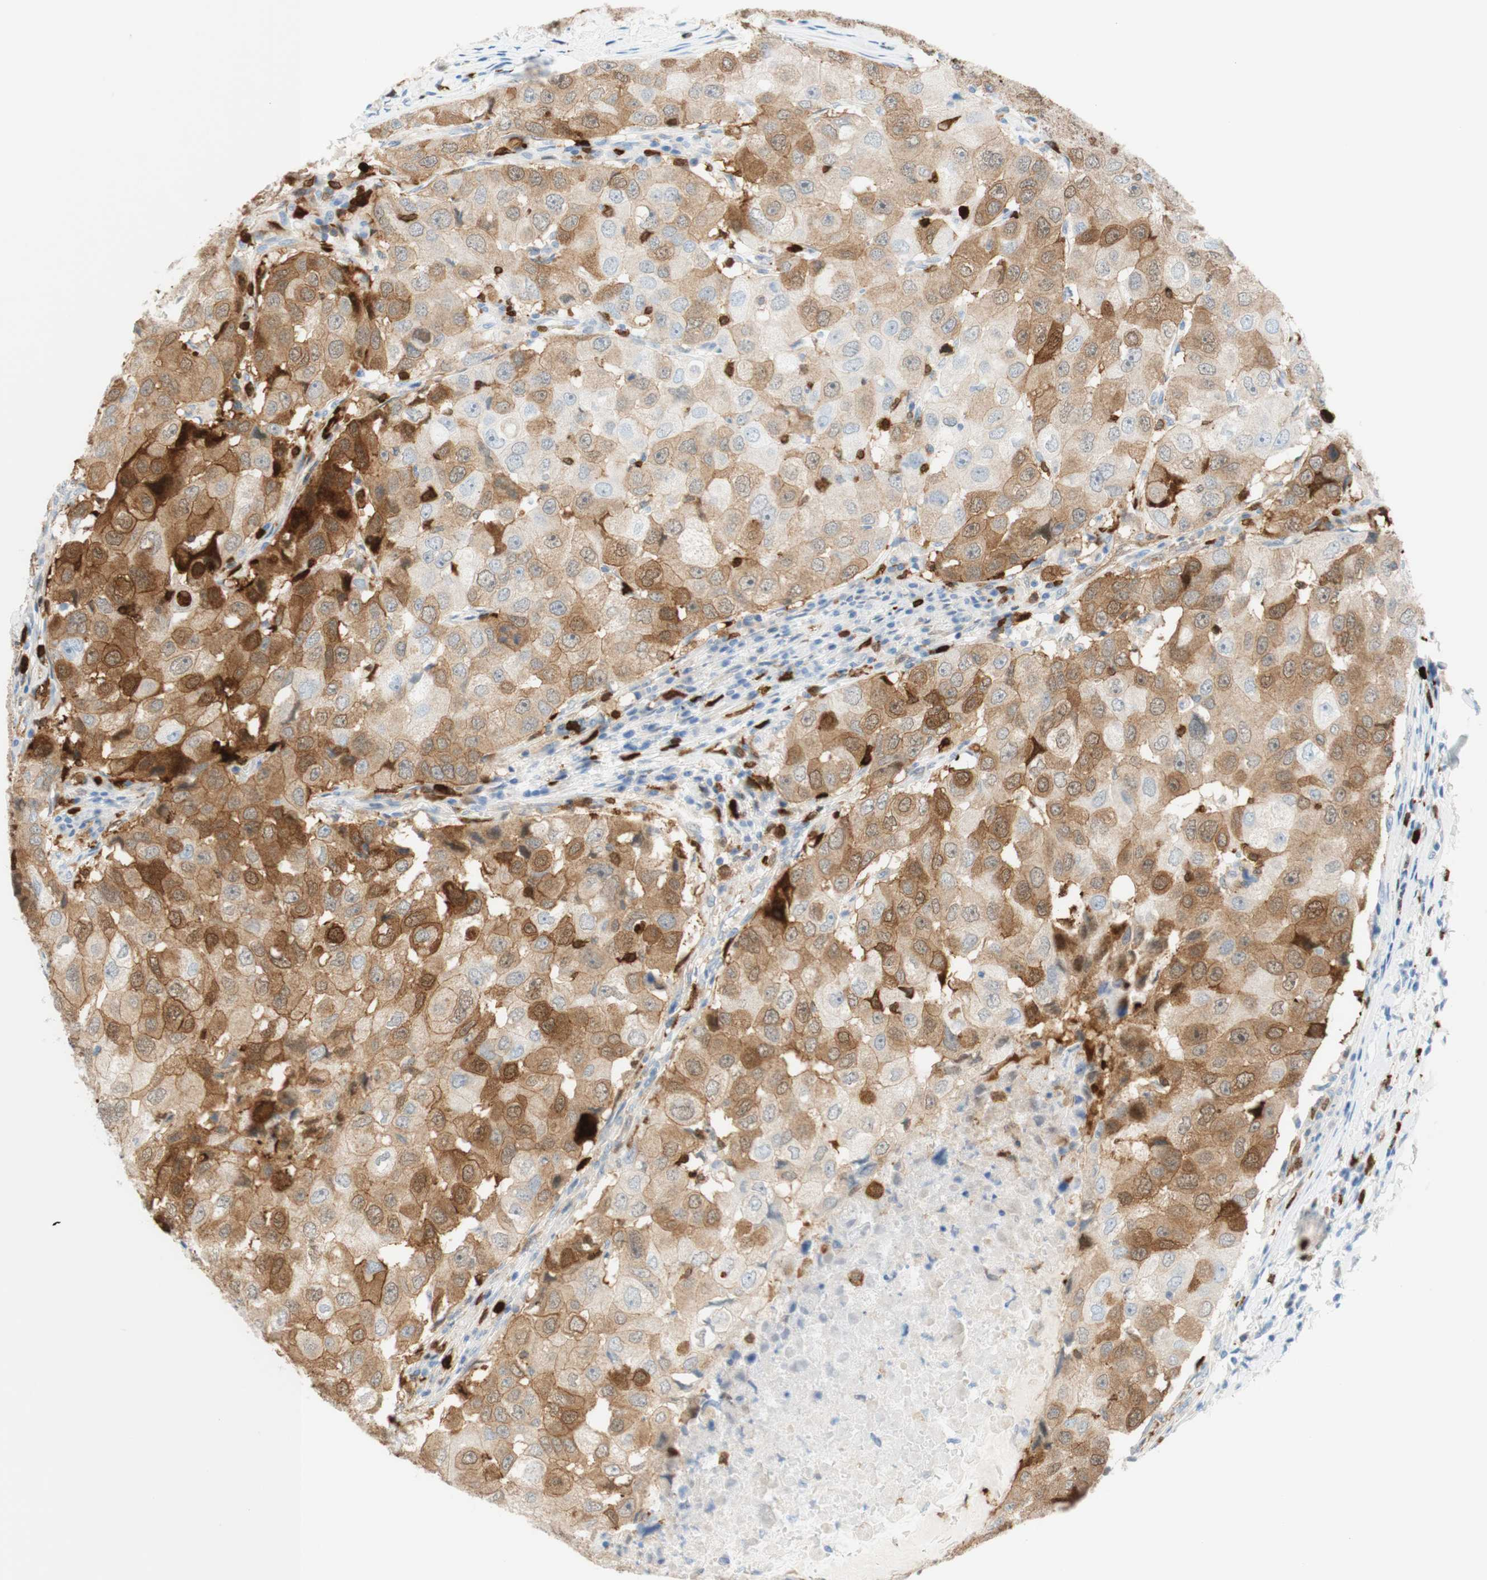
{"staining": {"intensity": "moderate", "quantity": "25%-75%", "location": "cytoplasmic/membranous"}, "tissue": "breast cancer", "cell_type": "Tumor cells", "image_type": "cancer", "snomed": [{"axis": "morphology", "description": "Duct carcinoma"}, {"axis": "topography", "description": "Breast"}], "caption": "Breast infiltrating ductal carcinoma tissue reveals moderate cytoplasmic/membranous positivity in about 25%-75% of tumor cells, visualized by immunohistochemistry.", "gene": "STMN1", "patient": {"sex": "female", "age": 27}}